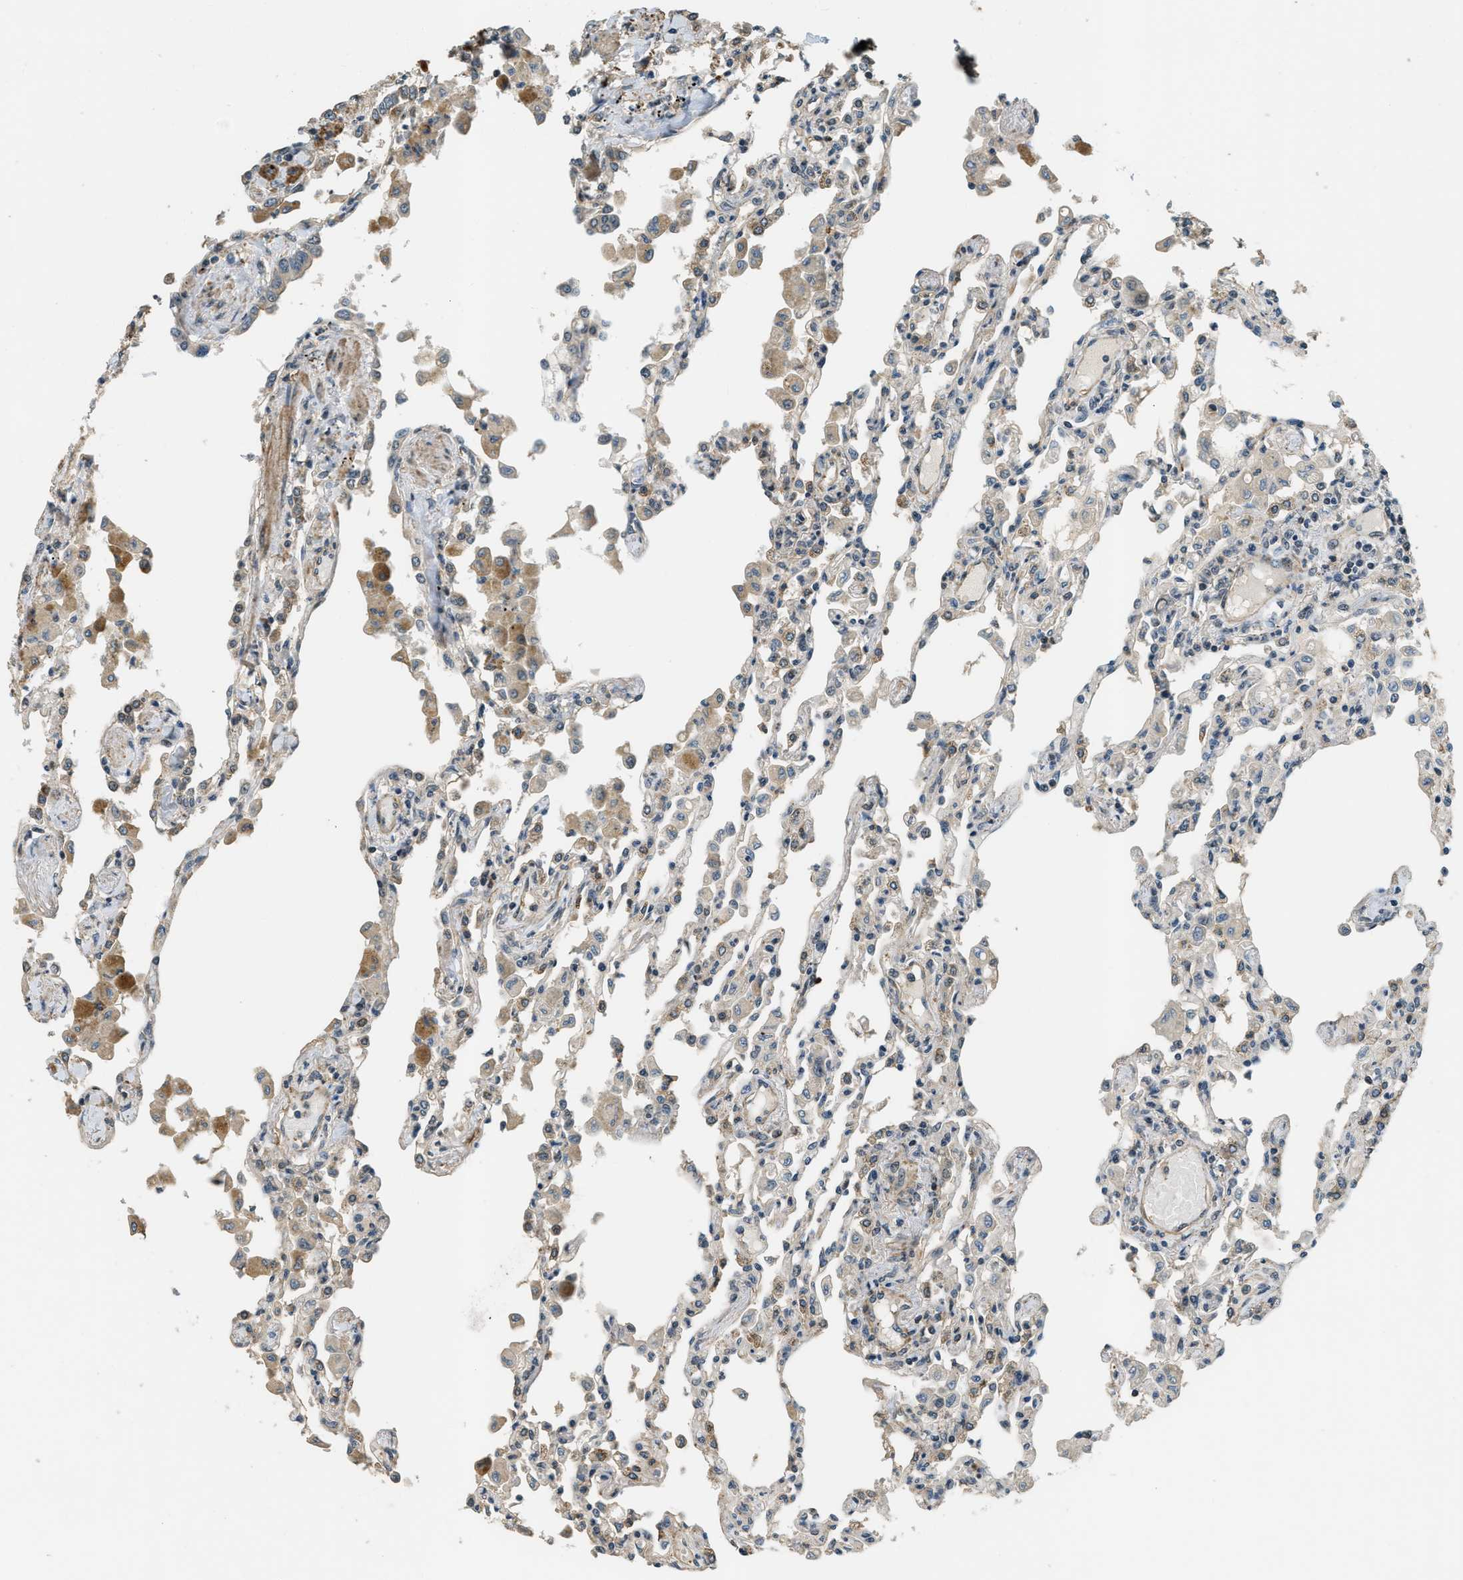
{"staining": {"intensity": "negative", "quantity": "none", "location": "none"}, "tissue": "lung", "cell_type": "Alveolar cells", "image_type": "normal", "snomed": [{"axis": "morphology", "description": "Normal tissue, NOS"}, {"axis": "topography", "description": "Bronchus"}, {"axis": "topography", "description": "Lung"}], "caption": "The immunohistochemistry (IHC) image has no significant staining in alveolar cells of lung. The staining was performed using DAB (3,3'-diaminobenzidine) to visualize the protein expression in brown, while the nuclei were stained in blue with hematoxylin (Magnification: 20x).", "gene": "MED21", "patient": {"sex": "female", "age": 49}}